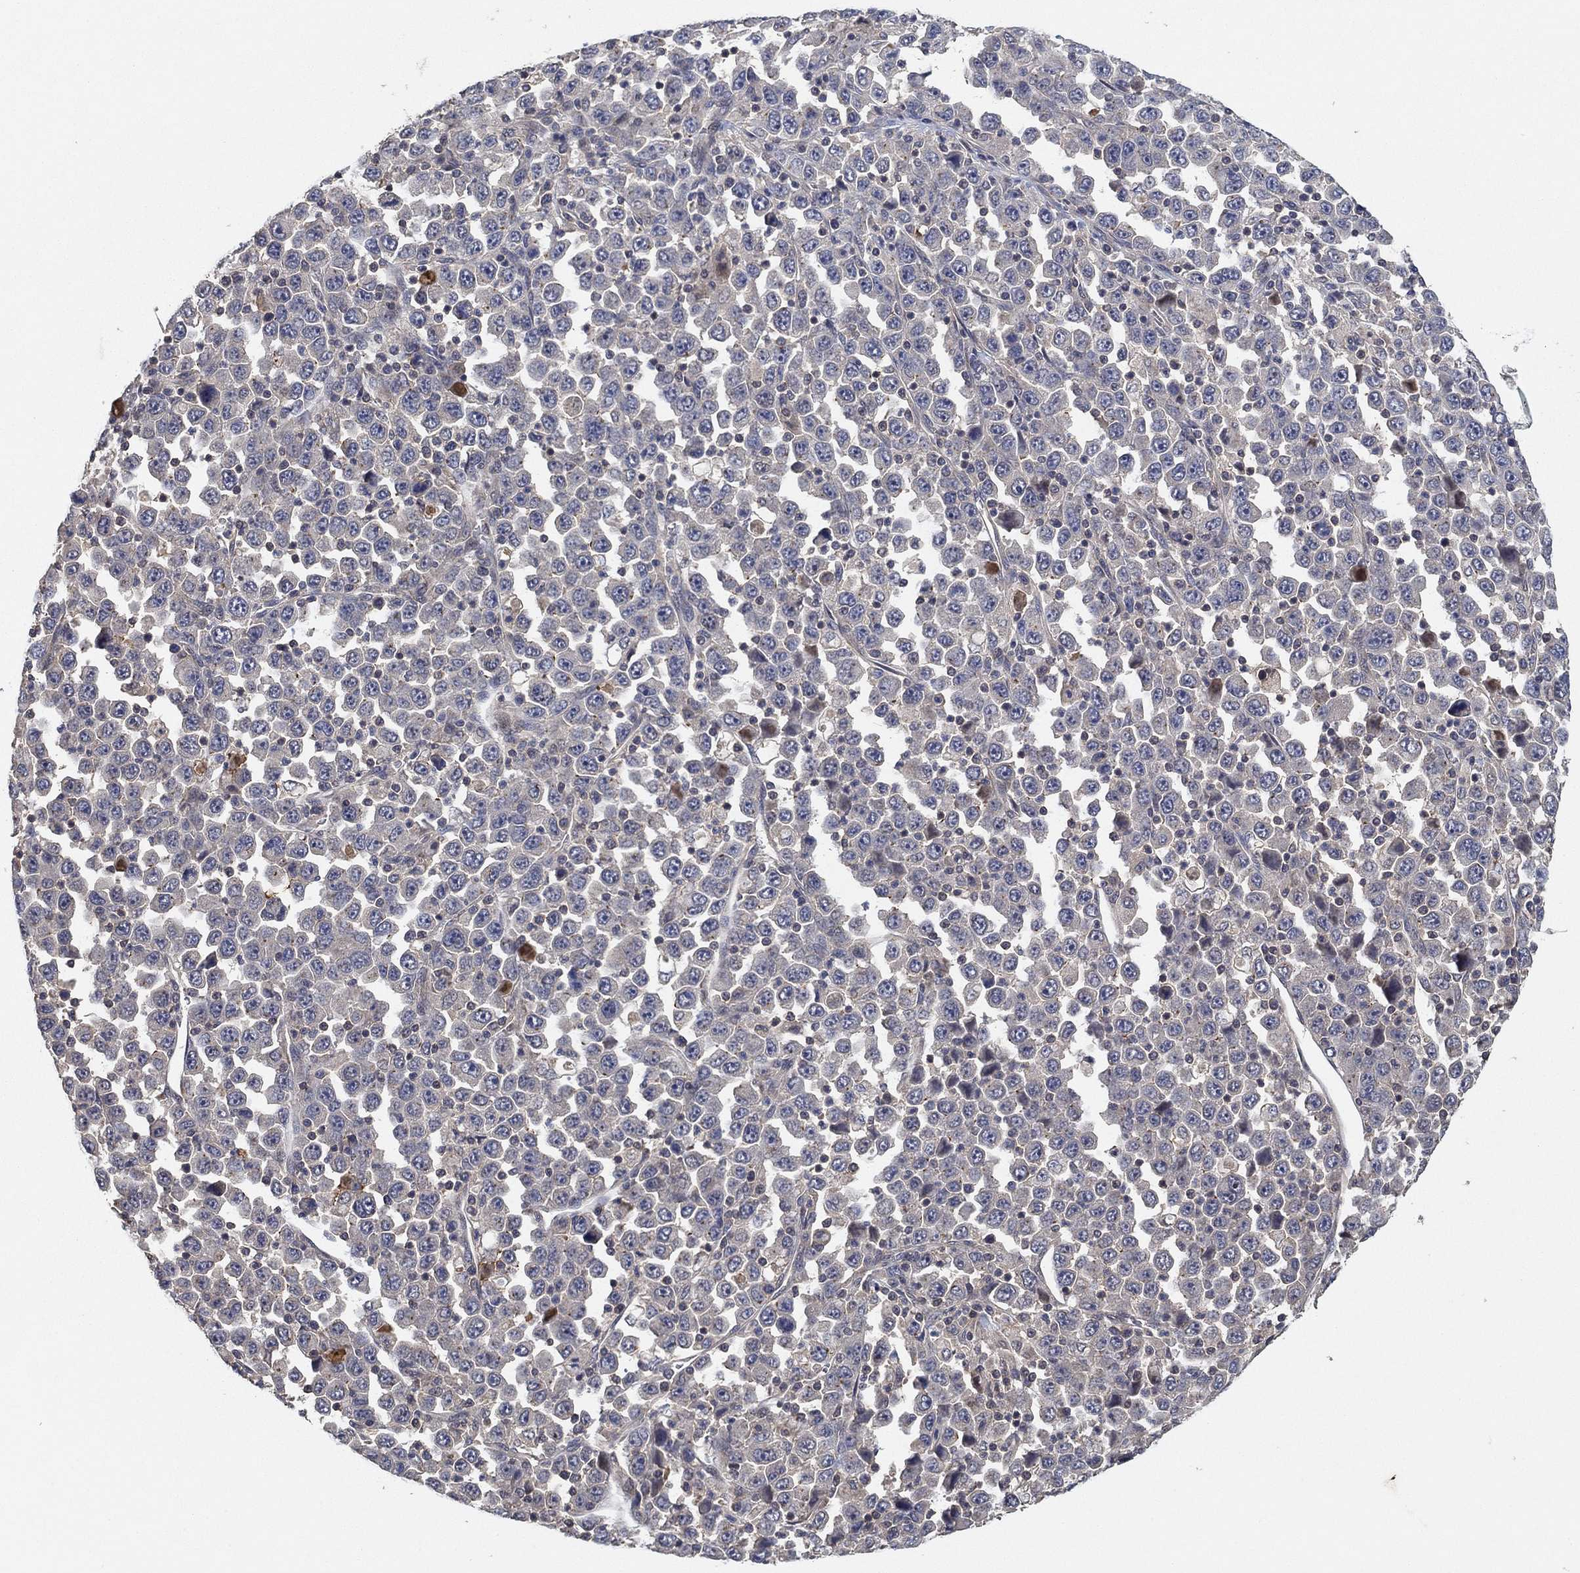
{"staining": {"intensity": "negative", "quantity": "none", "location": "none"}, "tissue": "stomach cancer", "cell_type": "Tumor cells", "image_type": "cancer", "snomed": [{"axis": "morphology", "description": "Normal tissue, NOS"}, {"axis": "morphology", "description": "Adenocarcinoma, NOS"}, {"axis": "topography", "description": "Stomach, upper"}, {"axis": "topography", "description": "Stomach"}], "caption": "IHC of stomach cancer (adenocarcinoma) shows no positivity in tumor cells.", "gene": "CCDC43", "patient": {"sex": "male", "age": 59}}